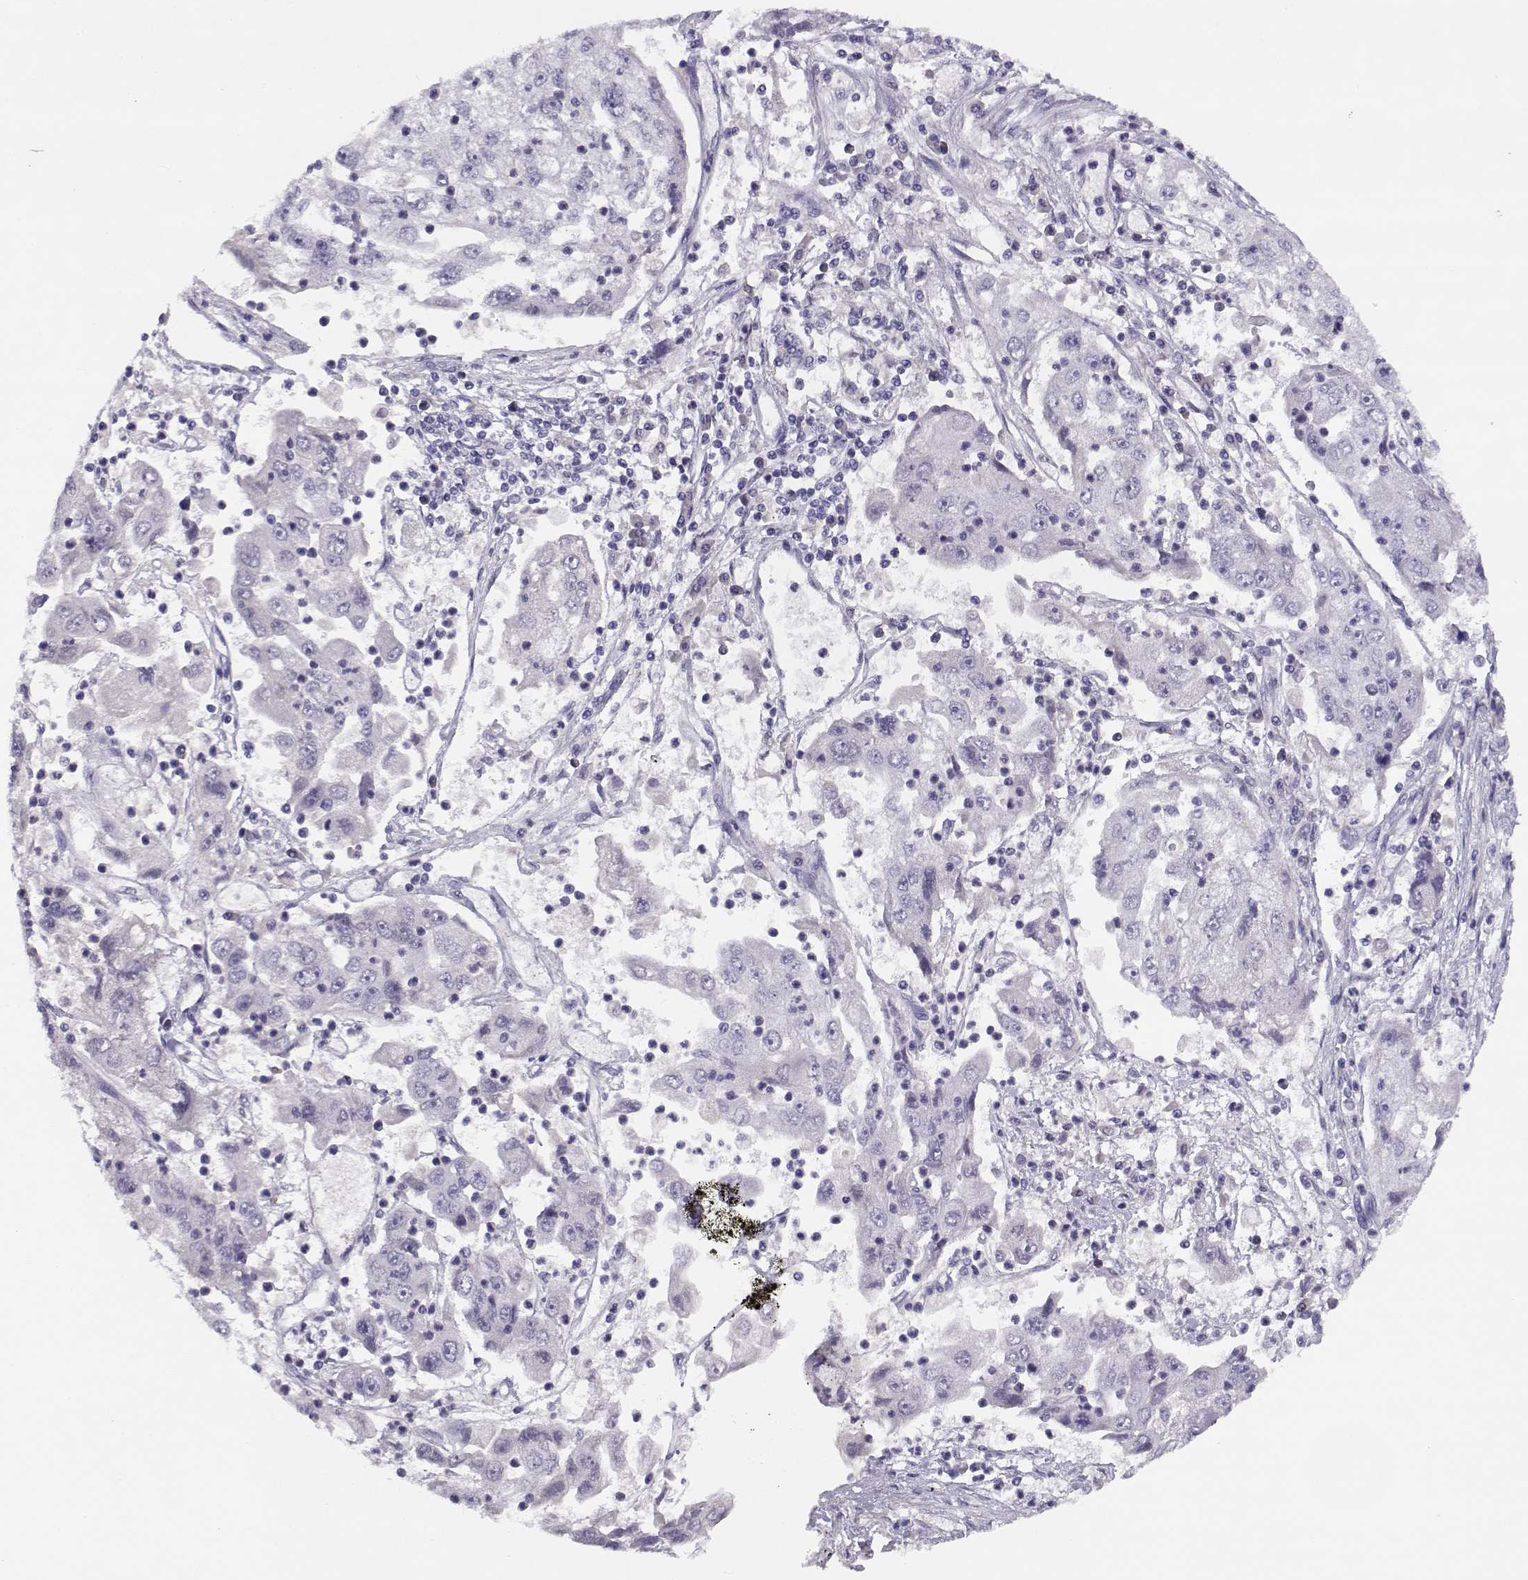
{"staining": {"intensity": "negative", "quantity": "none", "location": "none"}, "tissue": "cervical cancer", "cell_type": "Tumor cells", "image_type": "cancer", "snomed": [{"axis": "morphology", "description": "Squamous cell carcinoma, NOS"}, {"axis": "topography", "description": "Cervix"}], "caption": "Squamous cell carcinoma (cervical) was stained to show a protein in brown. There is no significant staining in tumor cells. (Immunohistochemistry (ihc), brightfield microscopy, high magnification).", "gene": "CFAP77", "patient": {"sex": "female", "age": 36}}